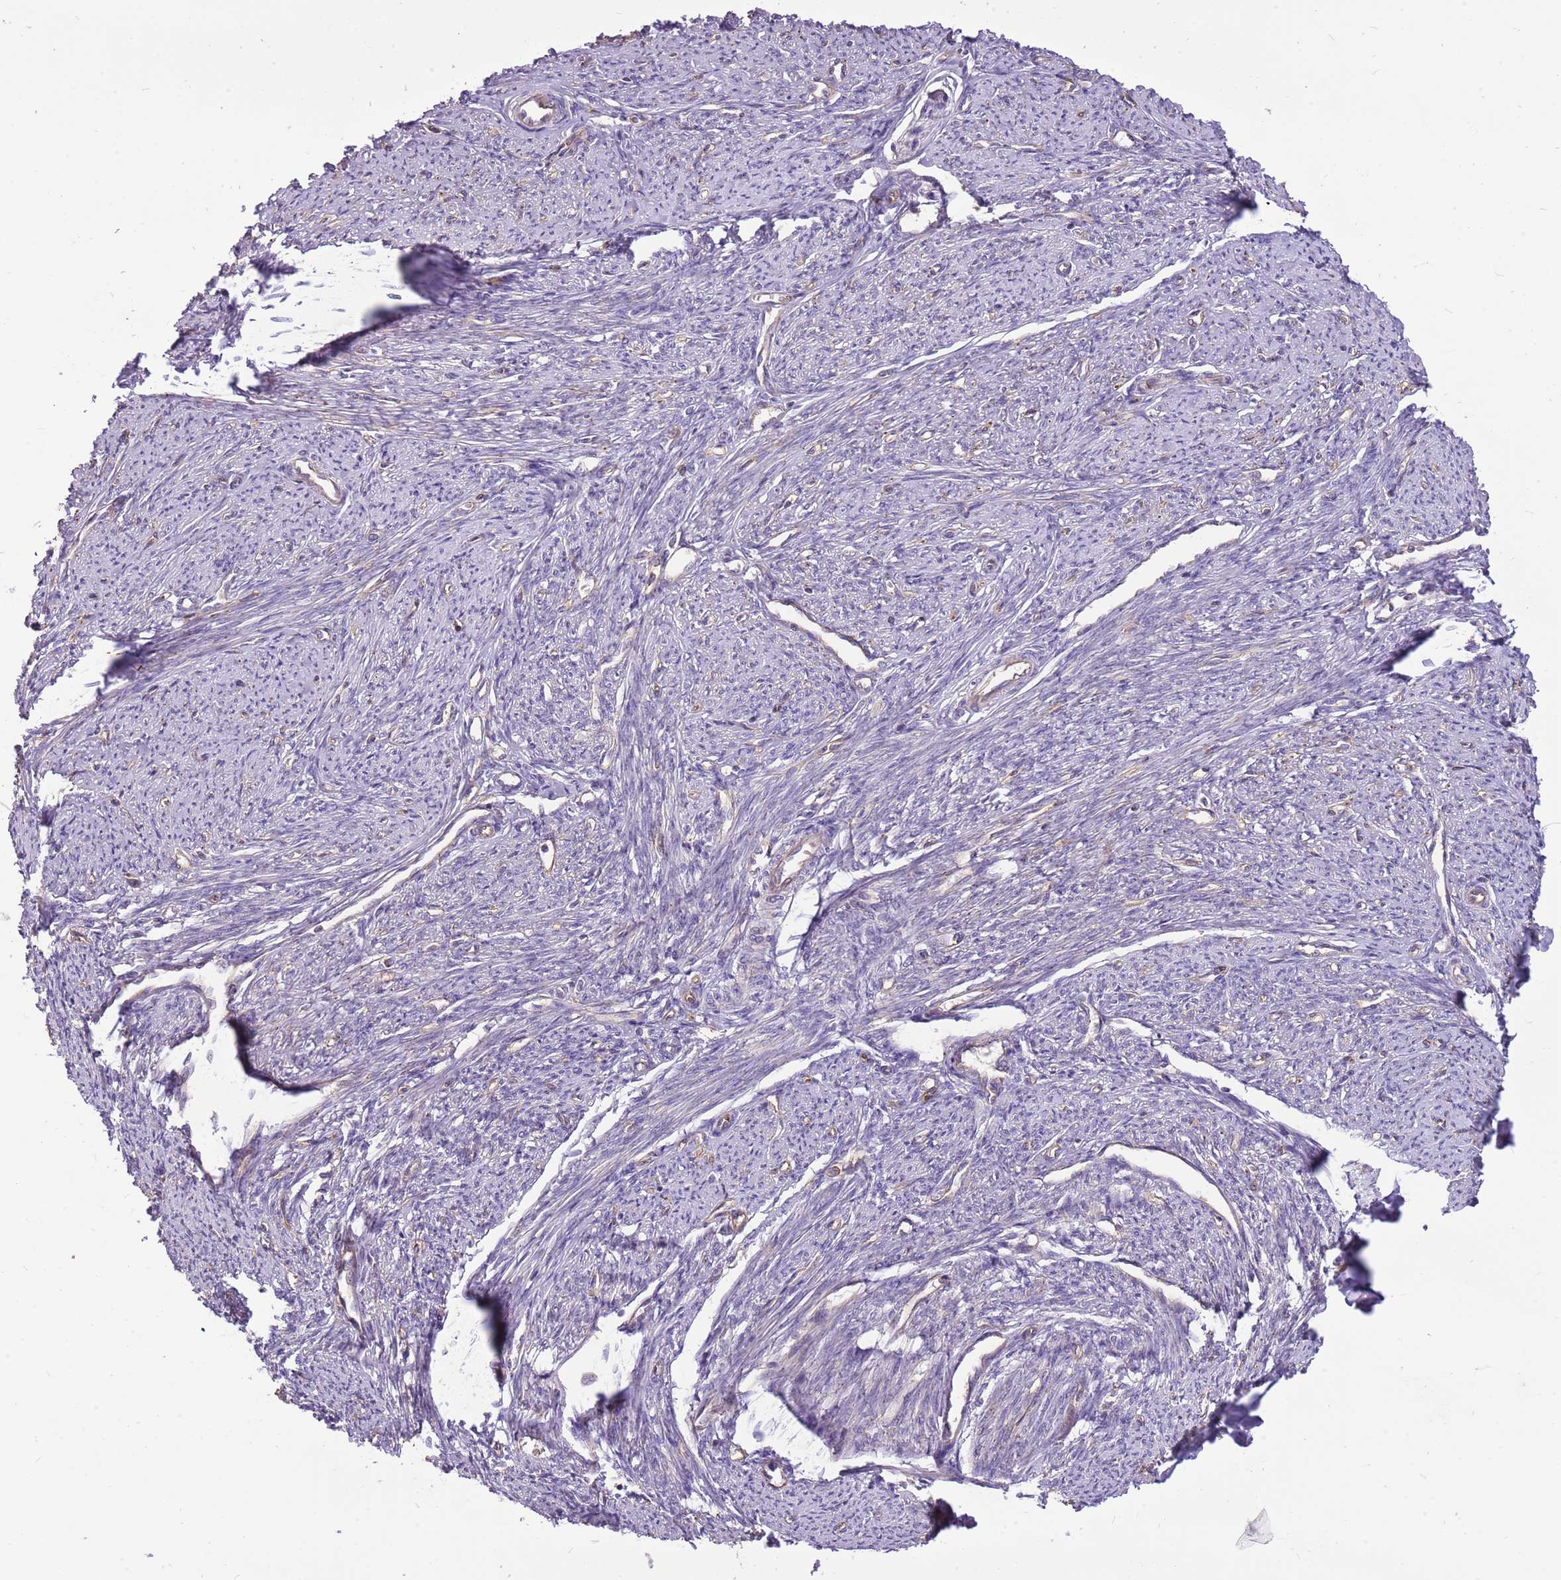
{"staining": {"intensity": "weak", "quantity": "25%-75%", "location": "cytoplasmic/membranous"}, "tissue": "smooth muscle", "cell_type": "Smooth muscle cells", "image_type": "normal", "snomed": [{"axis": "morphology", "description": "Normal tissue, NOS"}, {"axis": "topography", "description": "Smooth muscle"}, {"axis": "topography", "description": "Uterus"}], "caption": "Benign smooth muscle shows weak cytoplasmic/membranous expression in about 25%-75% of smooth muscle cells Nuclei are stained in blue..", "gene": "WASHC4", "patient": {"sex": "female", "age": 59}}